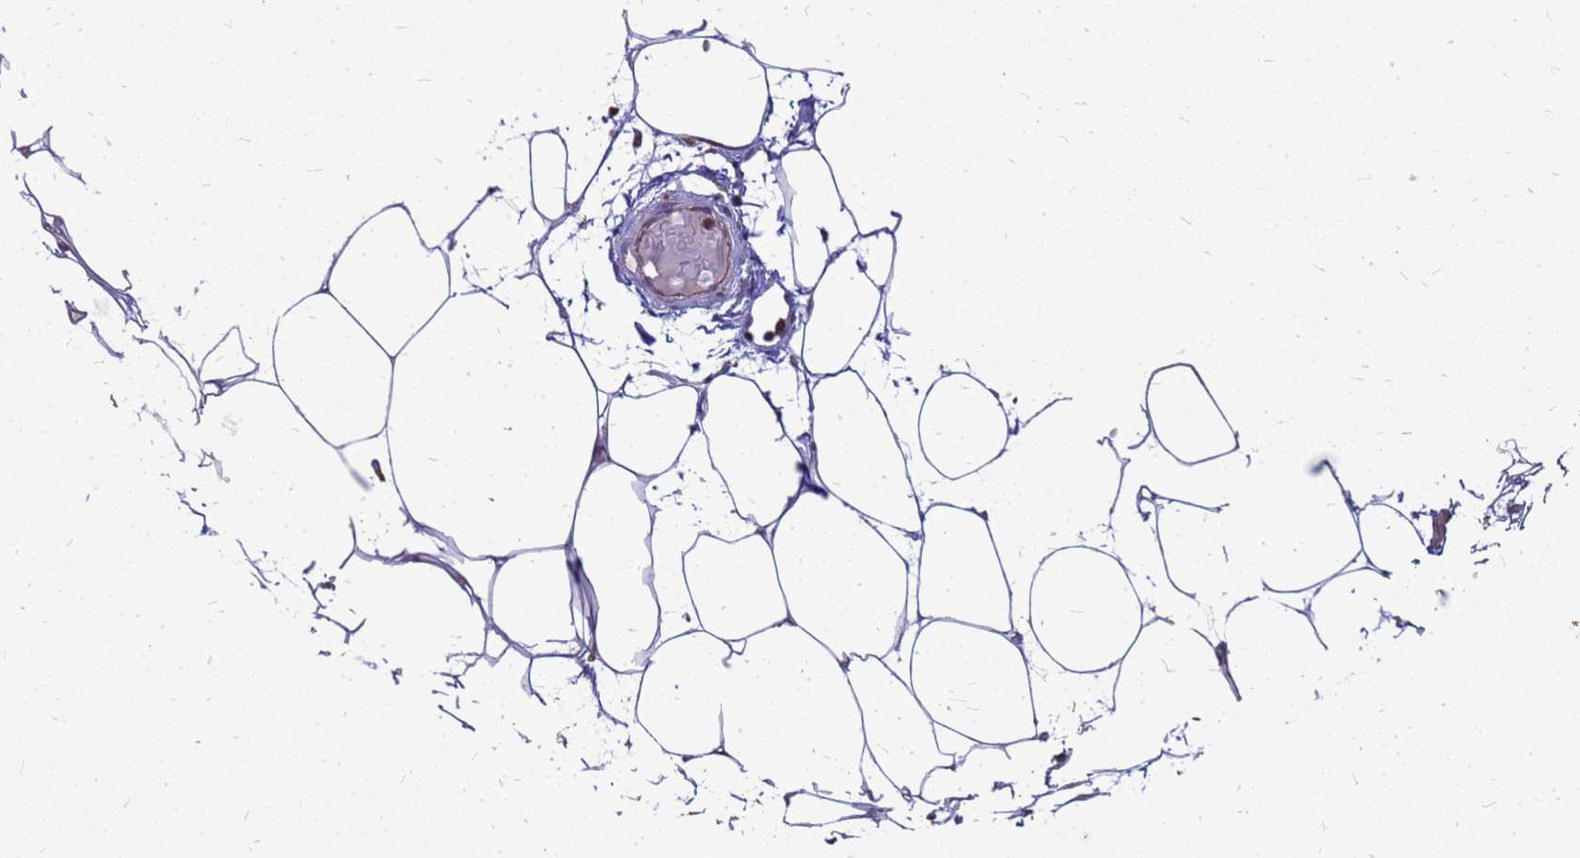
{"staining": {"intensity": "weak", "quantity": ">75%", "location": "cytoplasmic/membranous"}, "tissue": "adipose tissue", "cell_type": "Adipocytes", "image_type": "normal", "snomed": [{"axis": "morphology", "description": "Normal tissue, NOS"}, {"axis": "topography", "description": "Breast"}], "caption": "Protein expression analysis of unremarkable human adipose tissue reveals weak cytoplasmic/membranous staining in approximately >75% of adipocytes. (DAB IHC, brown staining for protein, blue staining for nuclei).", "gene": "FSTL4", "patient": {"sex": "female", "age": 23}}